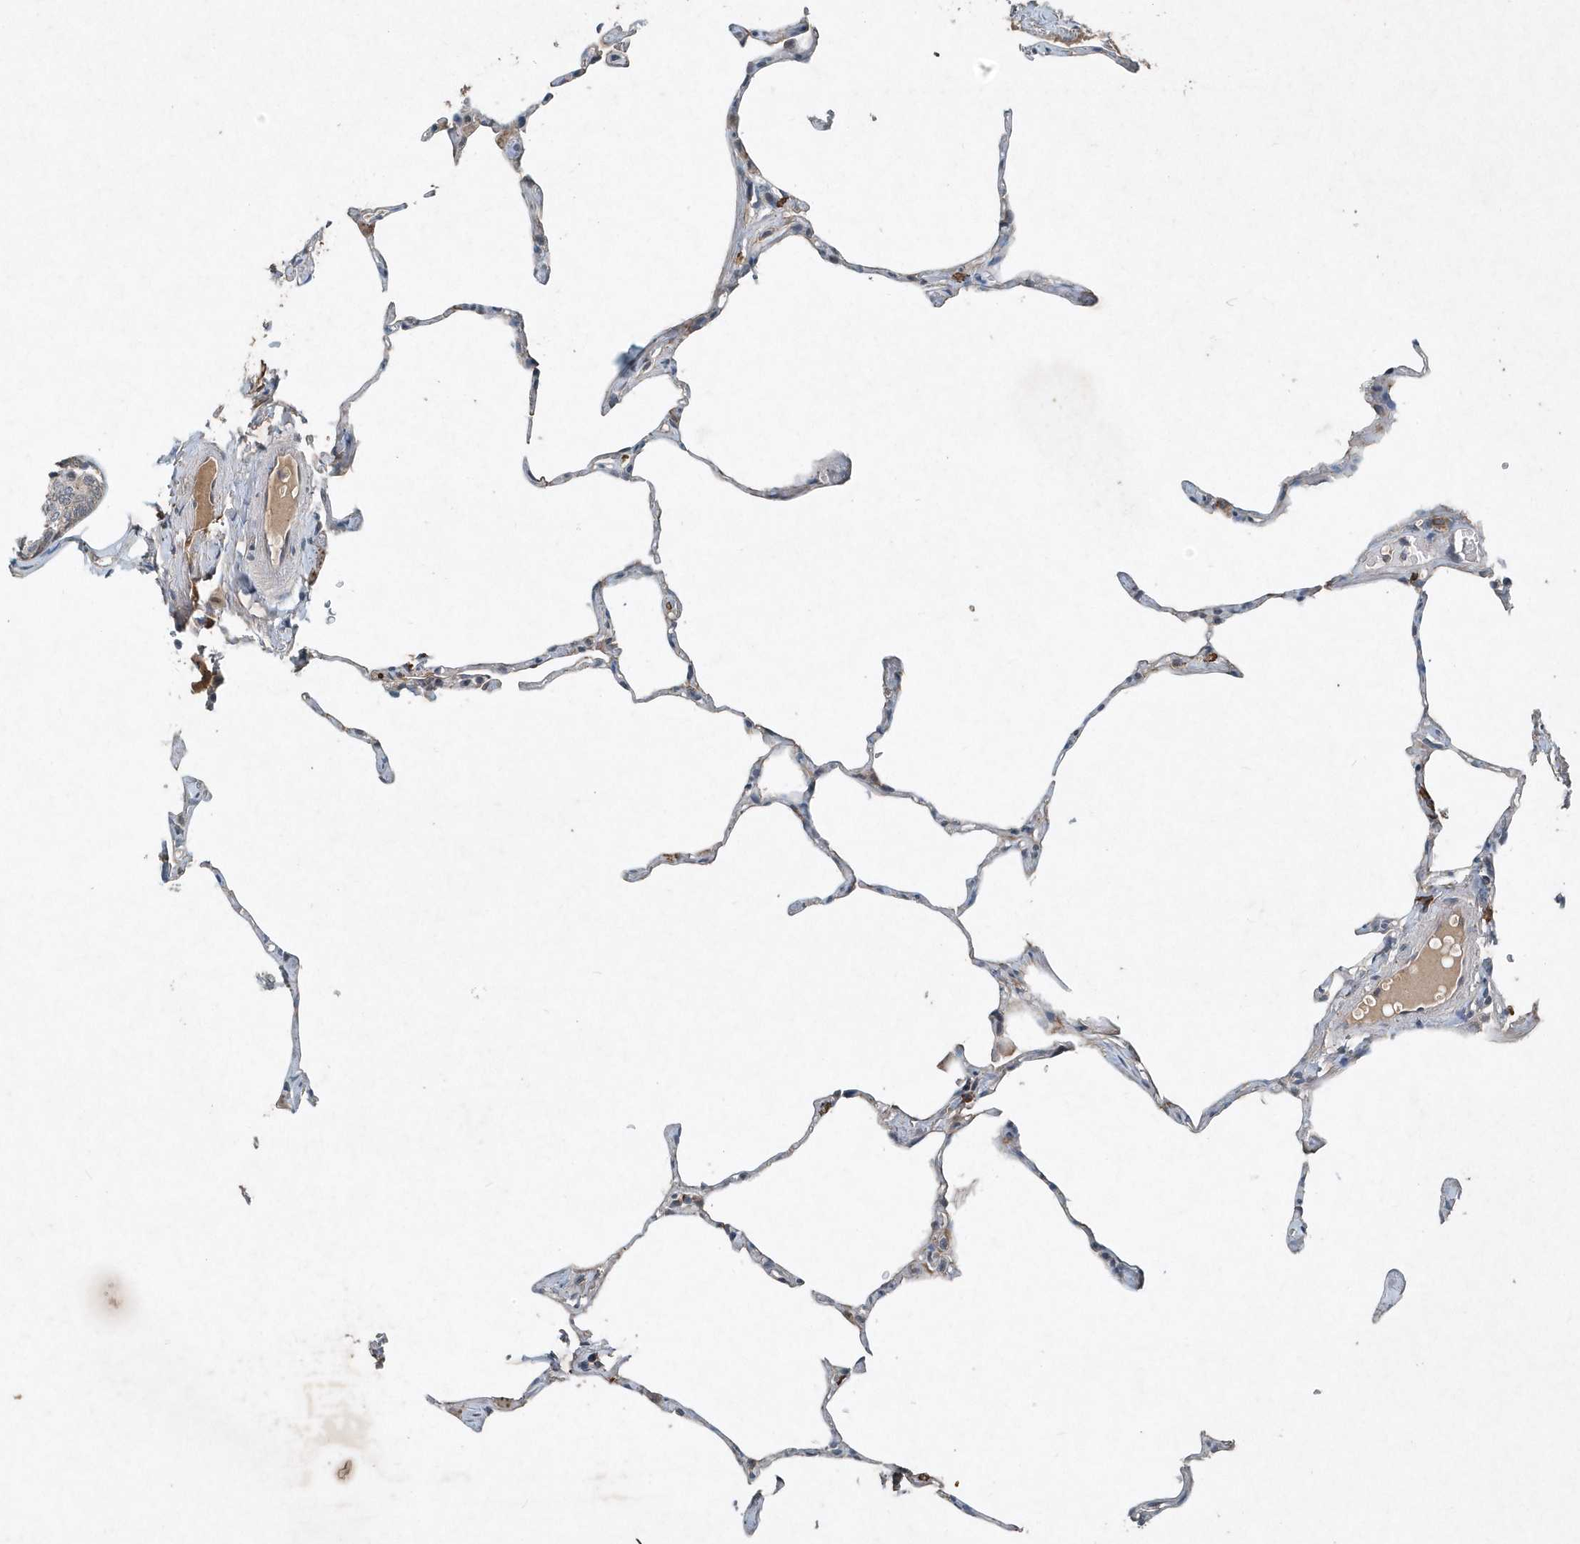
{"staining": {"intensity": "negative", "quantity": "none", "location": "none"}, "tissue": "lung", "cell_type": "Alveolar cells", "image_type": "normal", "snomed": [{"axis": "morphology", "description": "Normal tissue, NOS"}, {"axis": "topography", "description": "Lung"}], "caption": "An image of lung stained for a protein exhibits no brown staining in alveolar cells.", "gene": "SCFD2", "patient": {"sex": "male", "age": 65}}